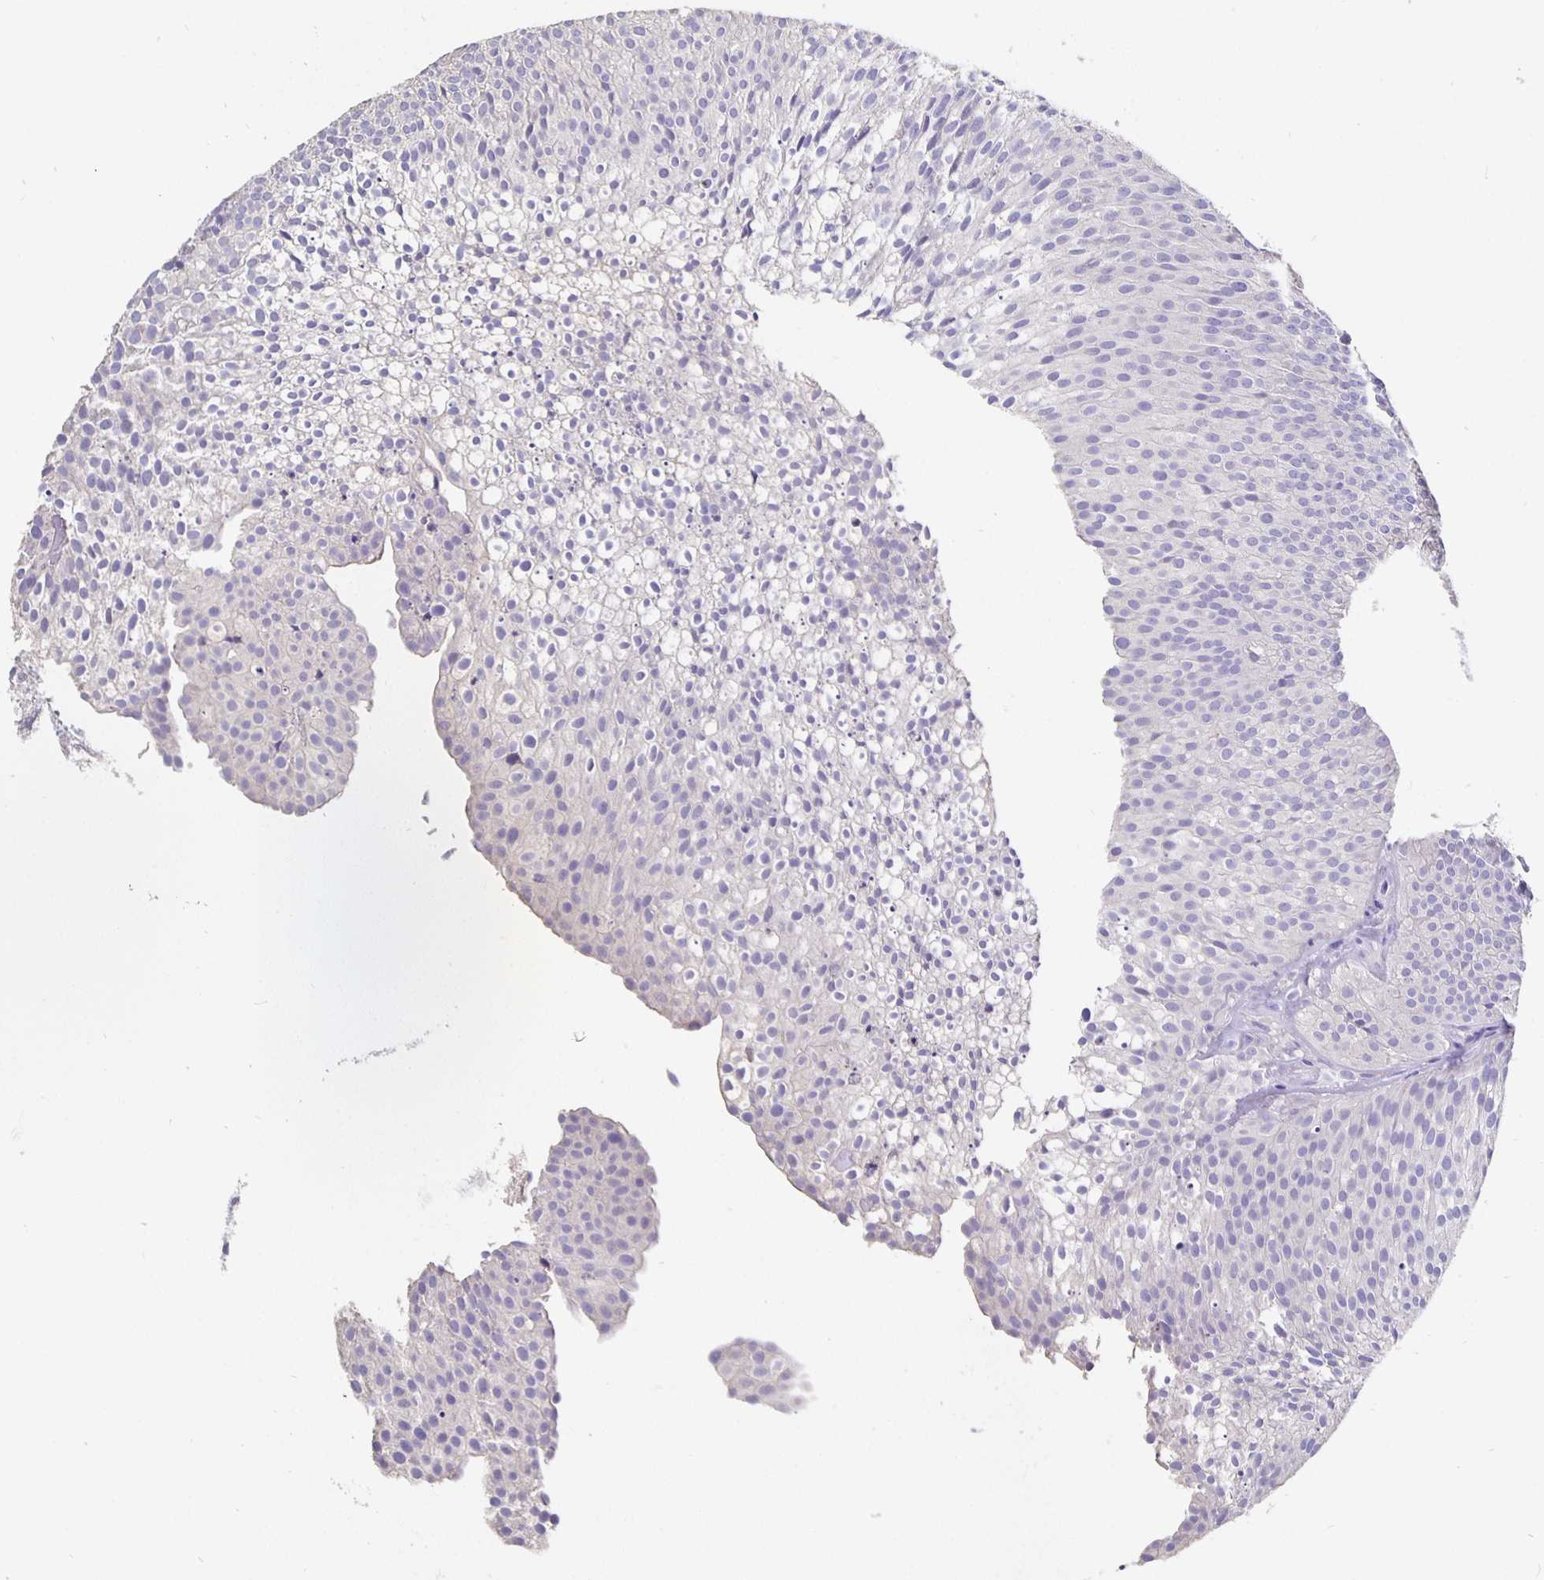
{"staining": {"intensity": "negative", "quantity": "none", "location": "none"}, "tissue": "urothelial cancer", "cell_type": "Tumor cells", "image_type": "cancer", "snomed": [{"axis": "morphology", "description": "Urothelial carcinoma, Low grade"}, {"axis": "topography", "description": "Urinary bladder"}], "caption": "DAB immunohistochemical staining of human urothelial cancer shows no significant positivity in tumor cells.", "gene": "CFAP74", "patient": {"sex": "male", "age": 91}}